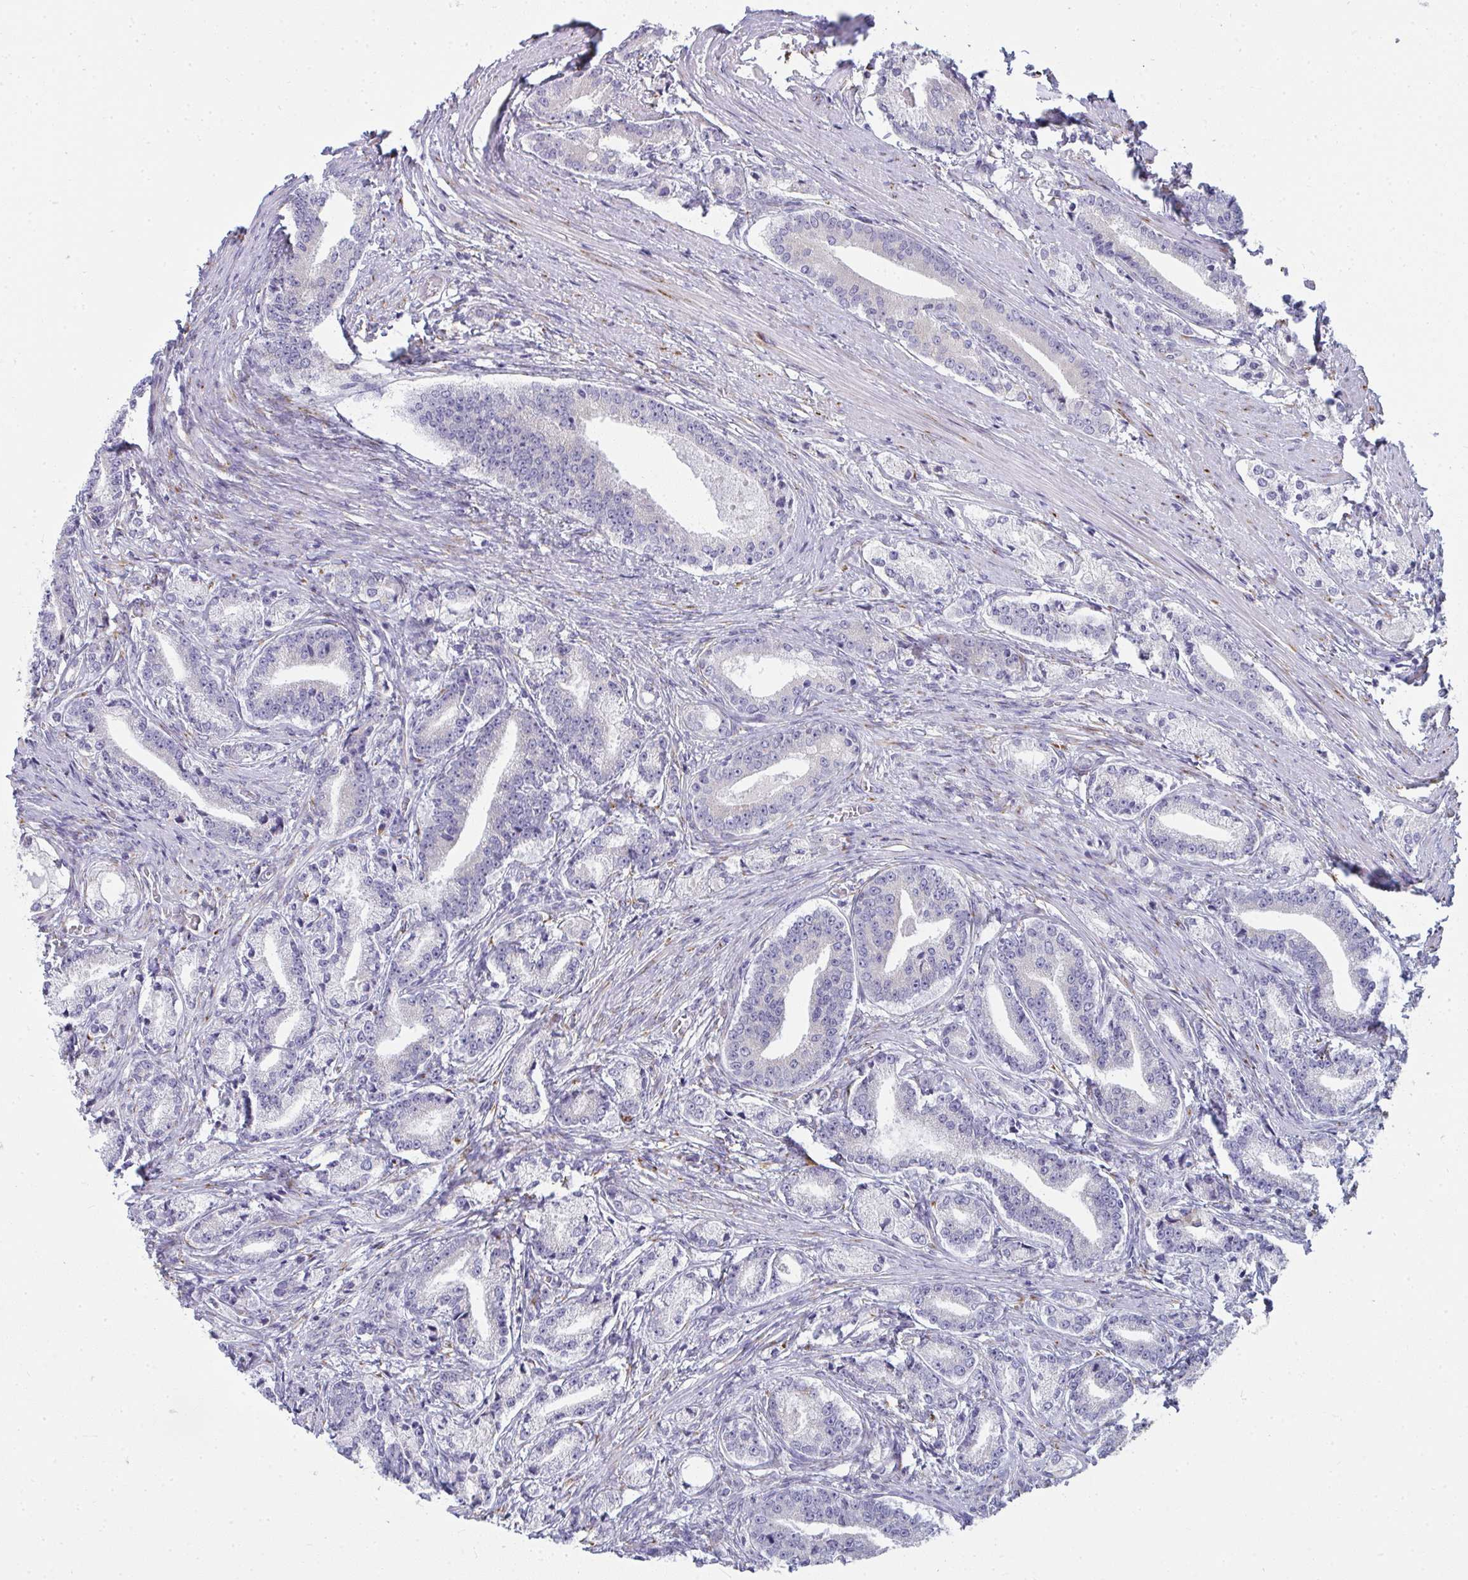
{"staining": {"intensity": "negative", "quantity": "none", "location": "none"}, "tissue": "prostate cancer", "cell_type": "Tumor cells", "image_type": "cancer", "snomed": [{"axis": "morphology", "description": "Adenocarcinoma, High grade"}, {"axis": "topography", "description": "Prostate and seminal vesicle, NOS"}], "caption": "Immunohistochemistry (IHC) photomicrograph of prostate cancer stained for a protein (brown), which reveals no positivity in tumor cells.", "gene": "SHROOM1", "patient": {"sex": "male", "age": 61}}